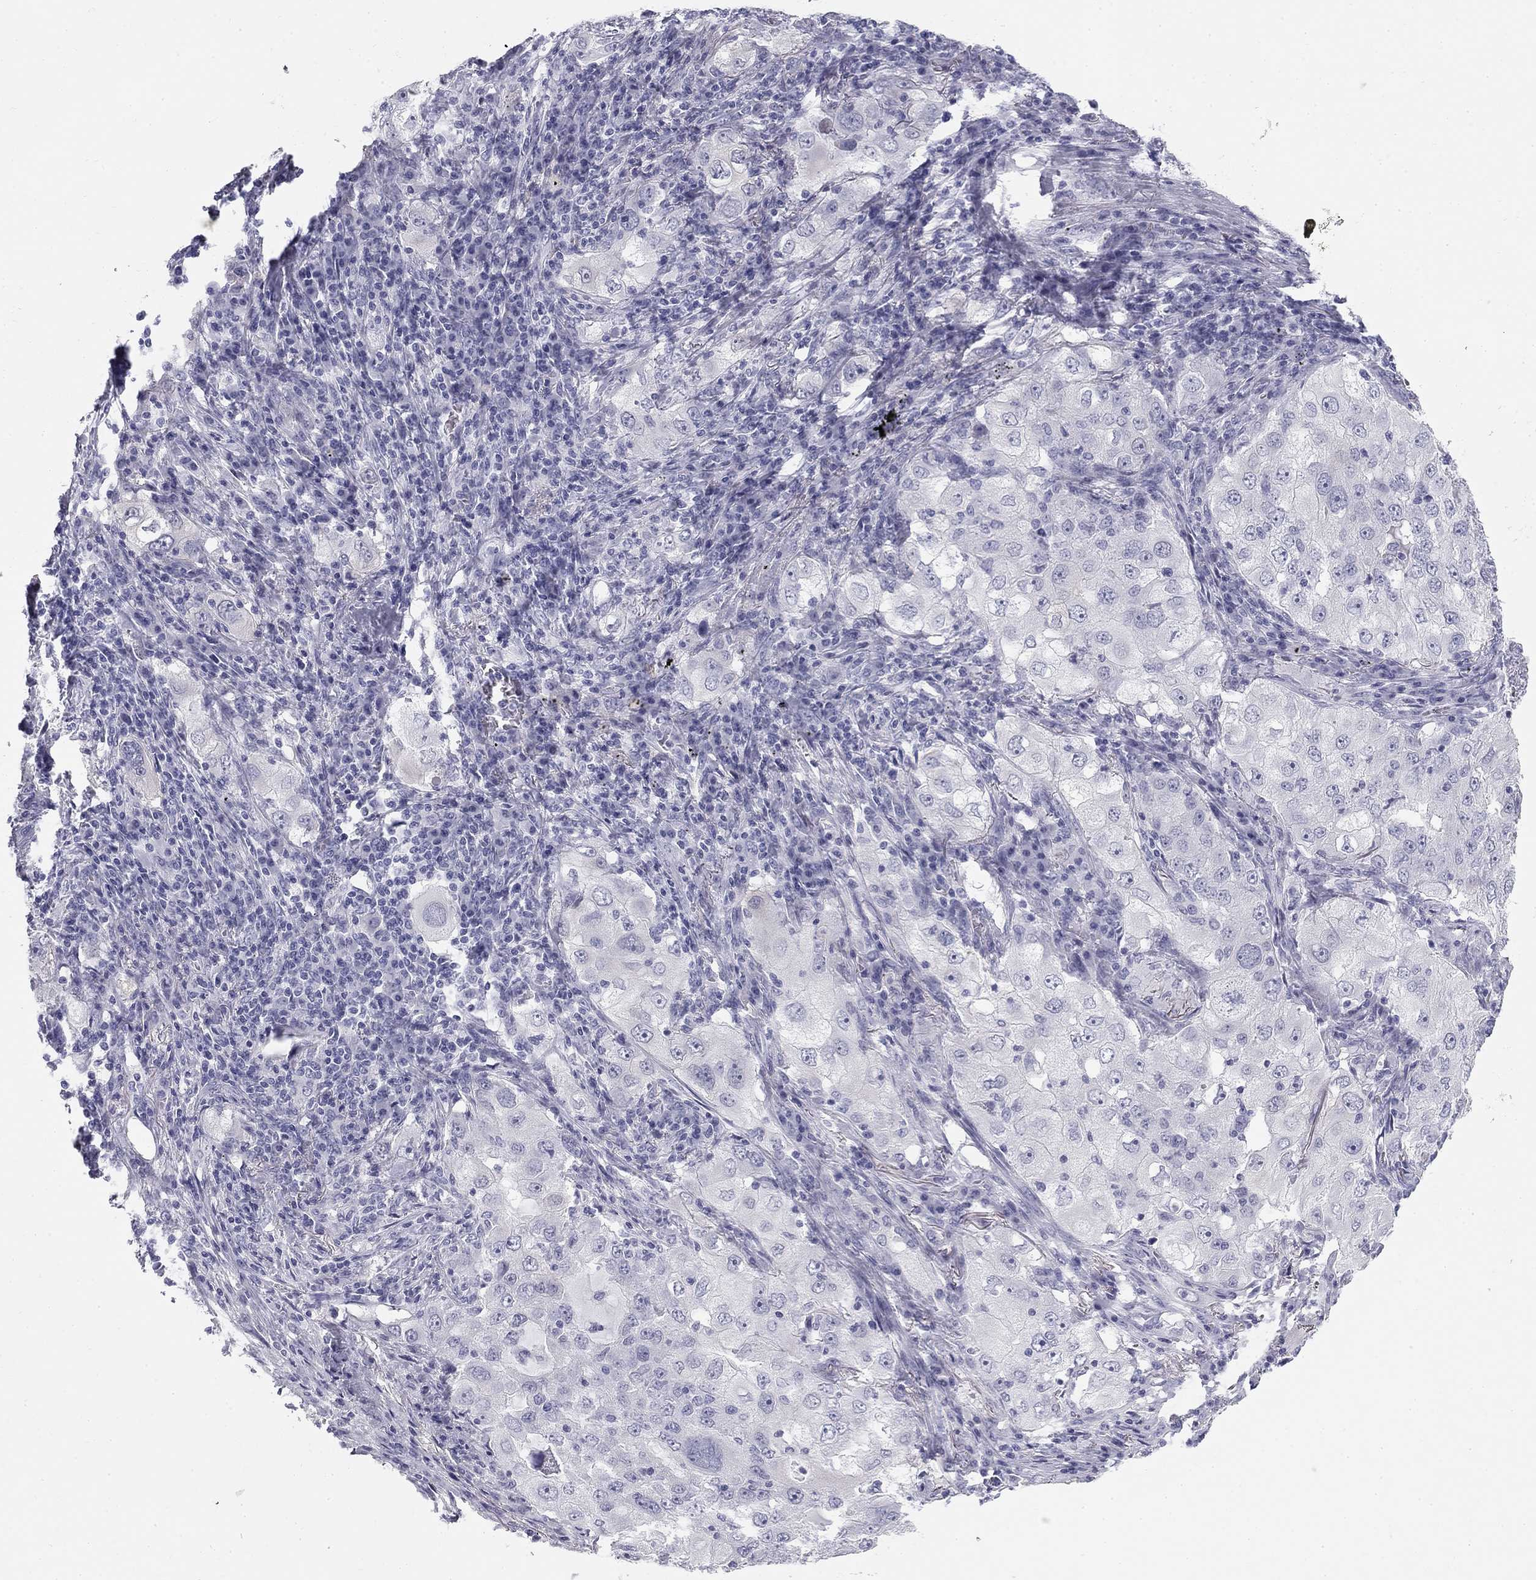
{"staining": {"intensity": "negative", "quantity": "none", "location": "none"}, "tissue": "lung cancer", "cell_type": "Tumor cells", "image_type": "cancer", "snomed": [{"axis": "morphology", "description": "Adenocarcinoma, NOS"}, {"axis": "topography", "description": "Lung"}], "caption": "Immunohistochemistry (IHC) micrograph of neoplastic tissue: lung adenocarcinoma stained with DAB exhibits no significant protein positivity in tumor cells.", "gene": "SULT2B1", "patient": {"sex": "female", "age": 61}}